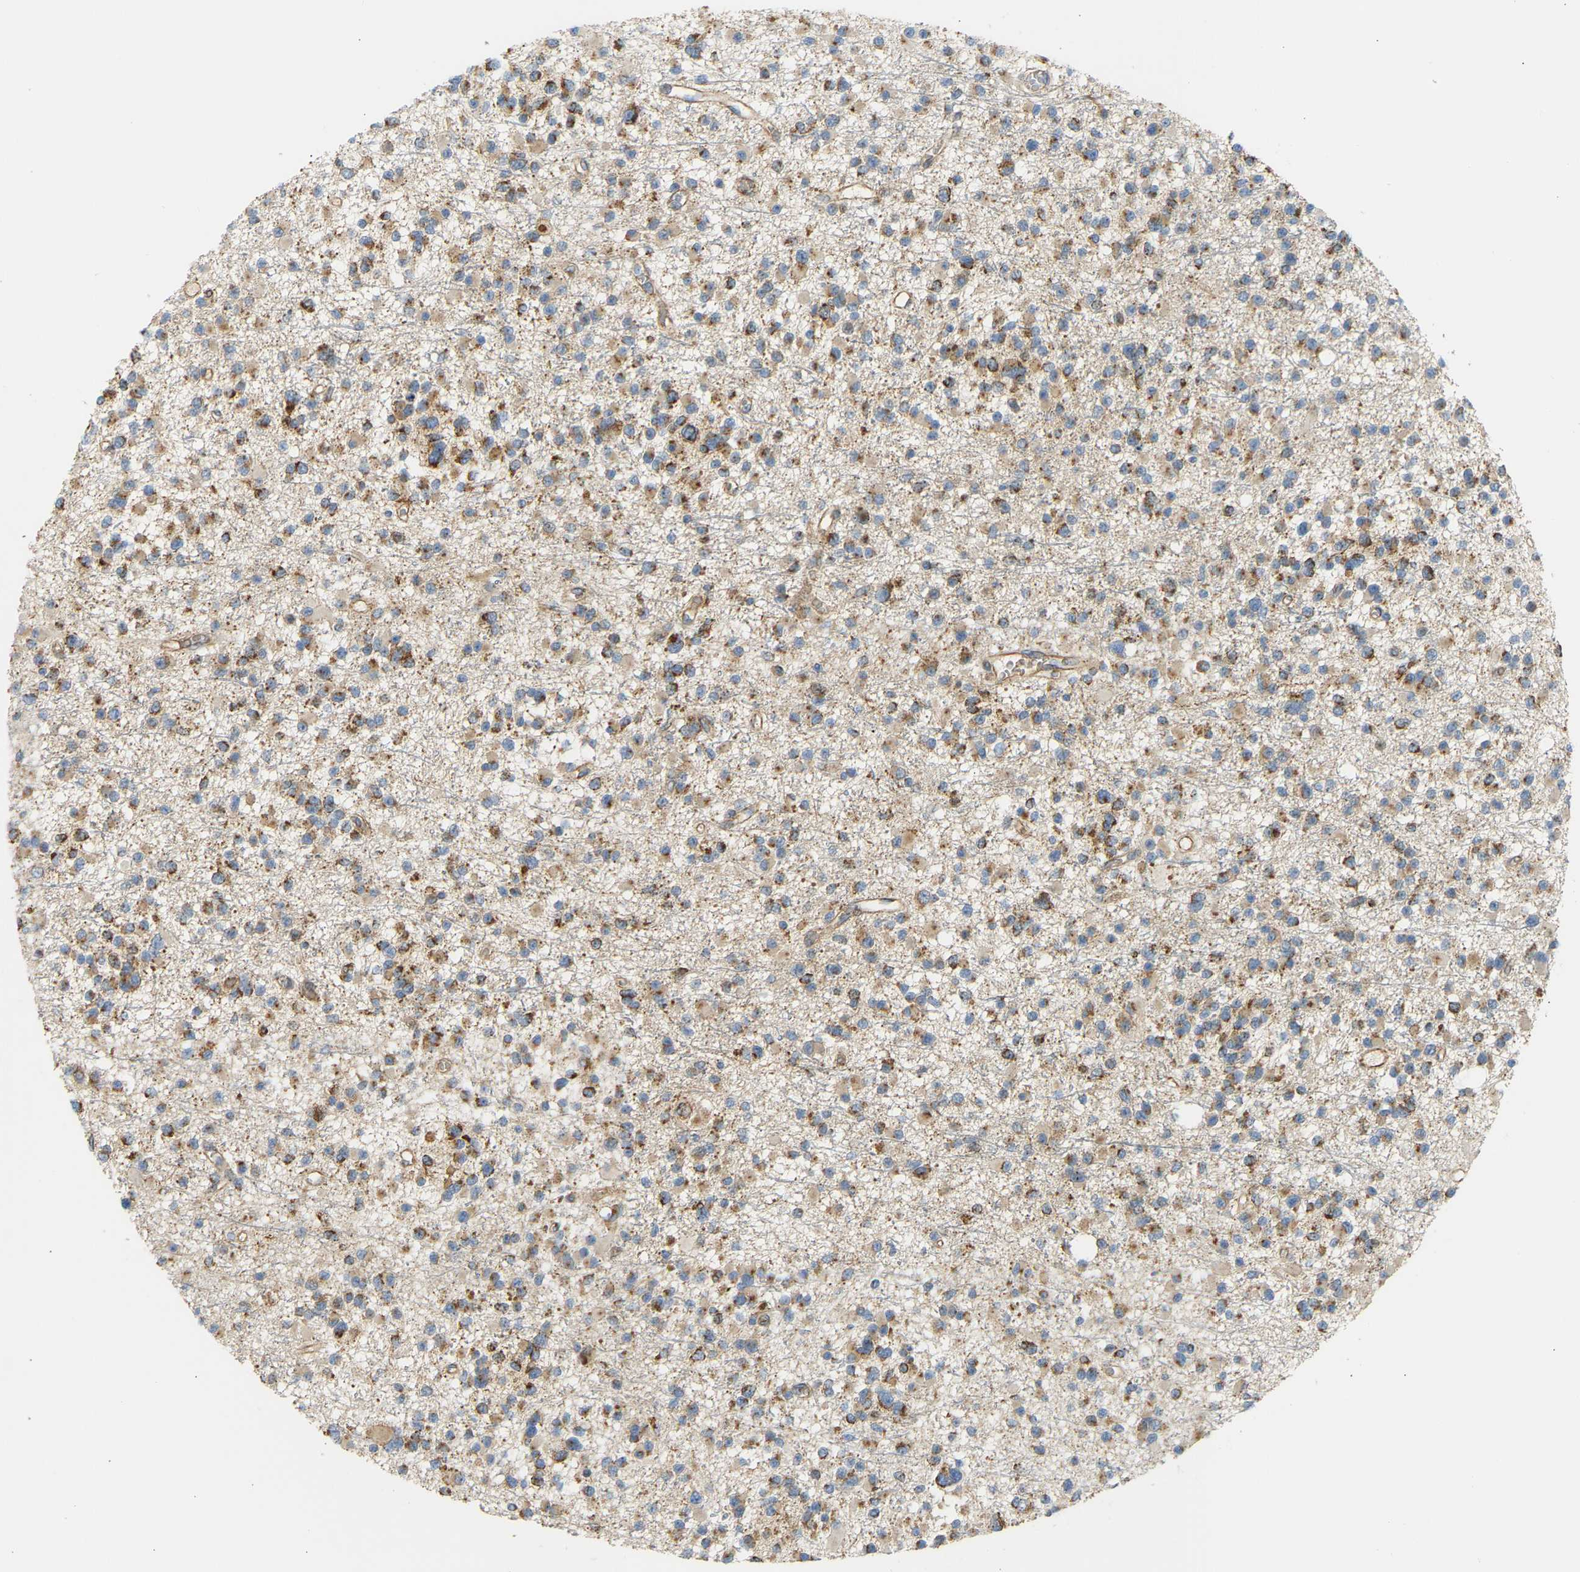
{"staining": {"intensity": "moderate", "quantity": ">75%", "location": "cytoplasmic/membranous"}, "tissue": "glioma", "cell_type": "Tumor cells", "image_type": "cancer", "snomed": [{"axis": "morphology", "description": "Glioma, malignant, Low grade"}, {"axis": "topography", "description": "Brain"}], "caption": "This micrograph displays glioma stained with IHC to label a protein in brown. The cytoplasmic/membranous of tumor cells show moderate positivity for the protein. Nuclei are counter-stained blue.", "gene": "YIPF2", "patient": {"sex": "female", "age": 22}}